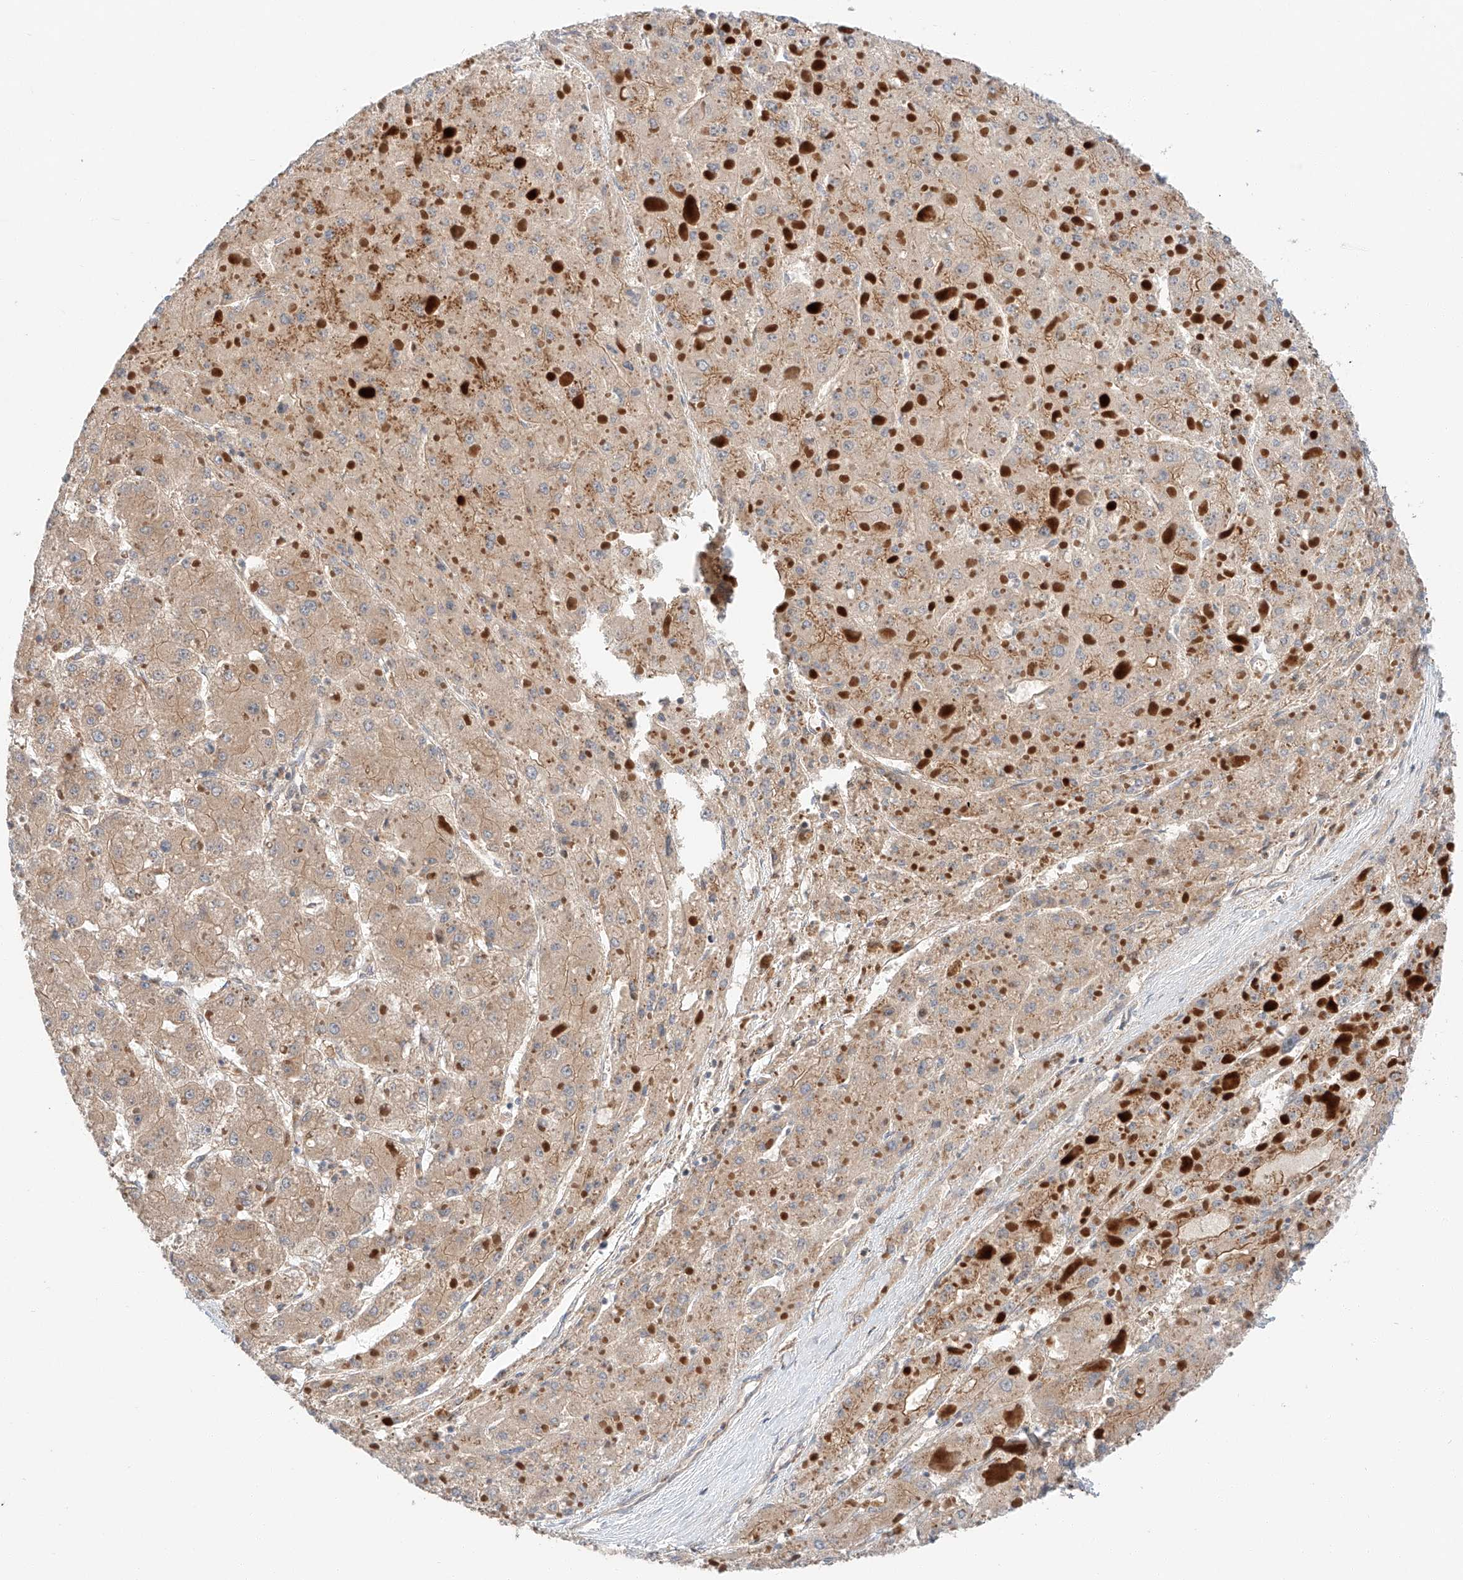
{"staining": {"intensity": "weak", "quantity": ">75%", "location": "cytoplasmic/membranous"}, "tissue": "liver cancer", "cell_type": "Tumor cells", "image_type": "cancer", "snomed": [{"axis": "morphology", "description": "Carcinoma, Hepatocellular, NOS"}, {"axis": "topography", "description": "Liver"}], "caption": "High-power microscopy captured an immunohistochemistry photomicrograph of liver hepatocellular carcinoma, revealing weak cytoplasmic/membranous expression in about >75% of tumor cells.", "gene": "XPNPEP1", "patient": {"sex": "female", "age": 73}}